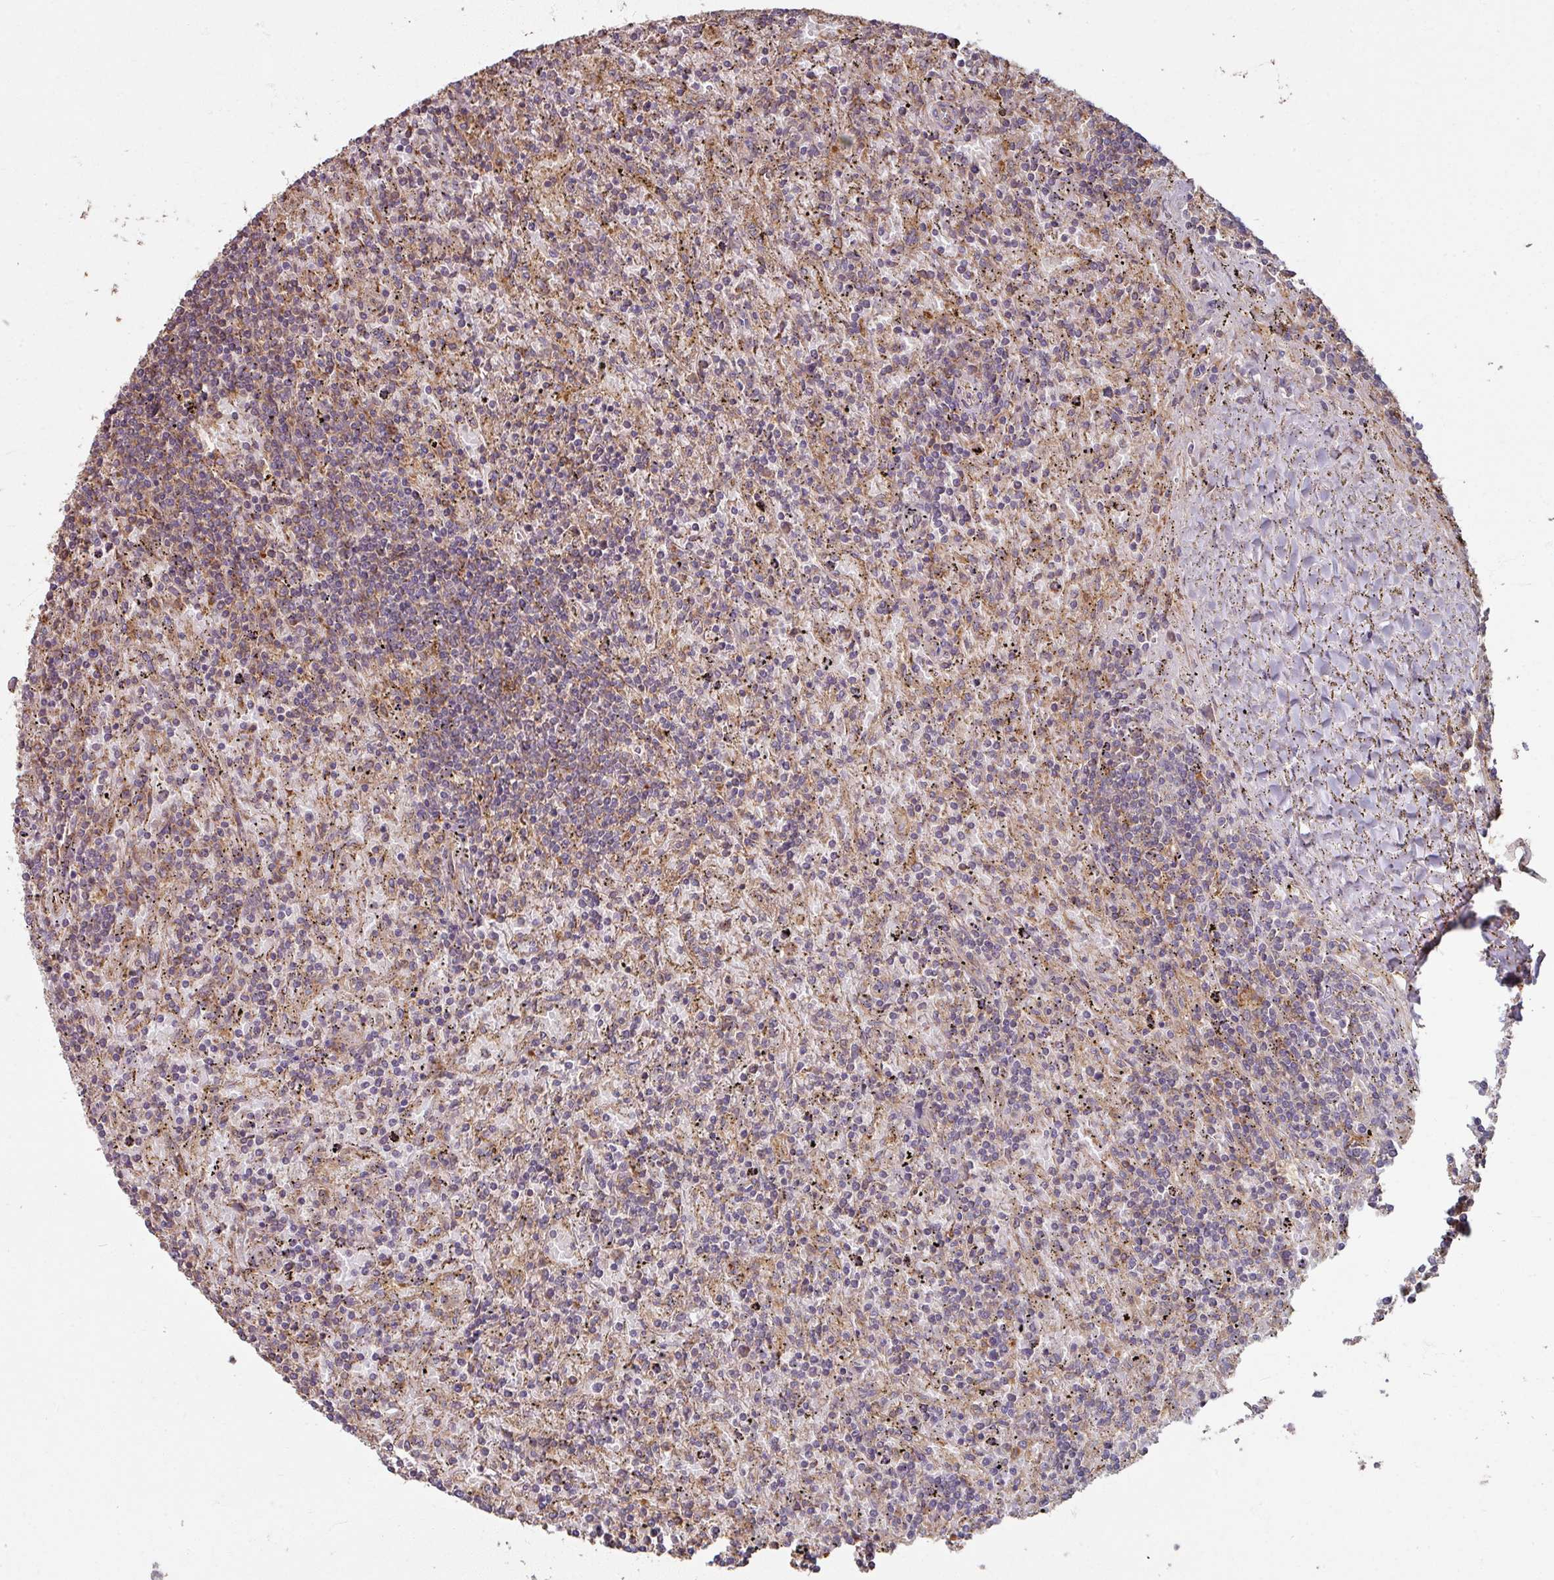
{"staining": {"intensity": "weak", "quantity": "<25%", "location": "cytoplasmic/membranous"}, "tissue": "lymphoma", "cell_type": "Tumor cells", "image_type": "cancer", "snomed": [{"axis": "morphology", "description": "Malignant lymphoma, non-Hodgkin's type, Low grade"}, {"axis": "topography", "description": "Spleen"}], "caption": "A high-resolution histopathology image shows IHC staining of low-grade malignant lymphoma, non-Hodgkin's type, which demonstrates no significant positivity in tumor cells.", "gene": "CCDC68", "patient": {"sex": "male", "age": 76}}